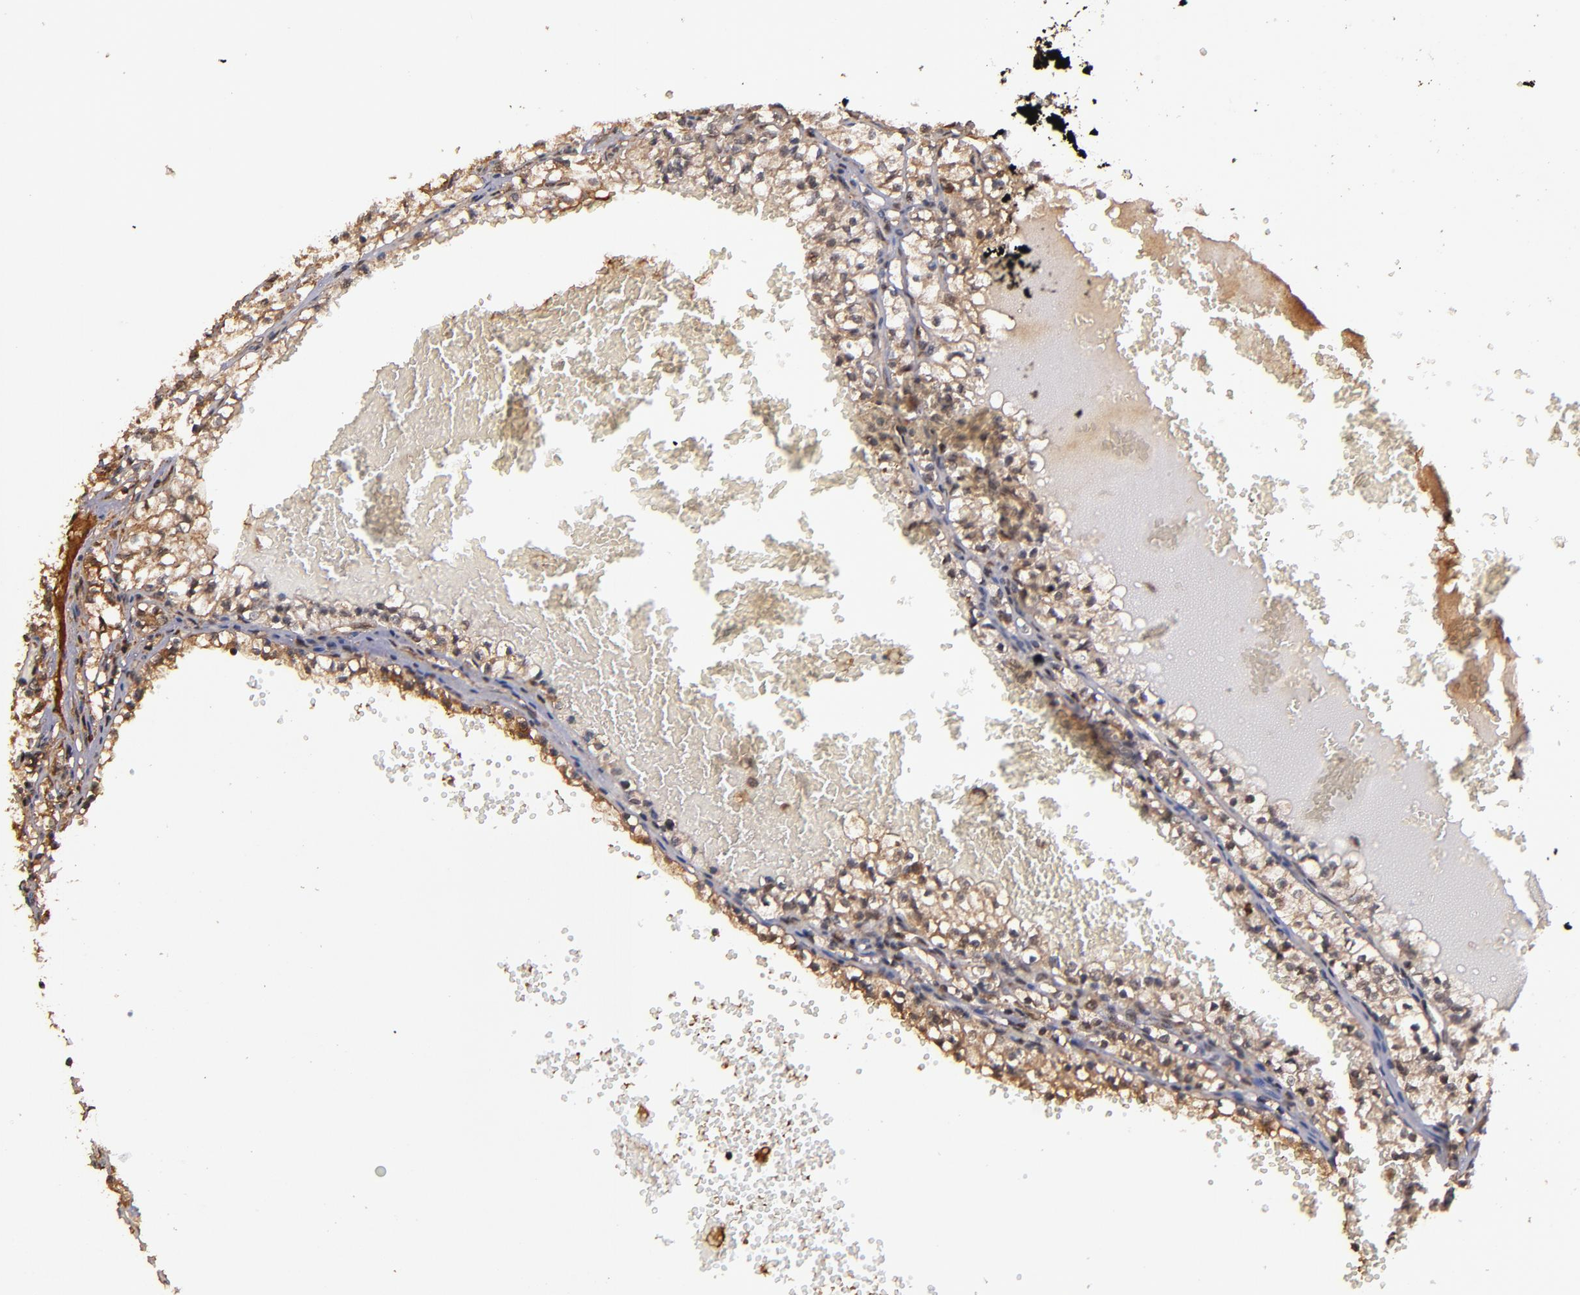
{"staining": {"intensity": "moderate", "quantity": ">75%", "location": "cytoplasmic/membranous"}, "tissue": "renal cancer", "cell_type": "Tumor cells", "image_type": "cancer", "snomed": [{"axis": "morphology", "description": "Adenocarcinoma, NOS"}, {"axis": "topography", "description": "Kidney"}], "caption": "Renal cancer (adenocarcinoma) tissue demonstrates moderate cytoplasmic/membranous expression in approximately >75% of tumor cells, visualized by immunohistochemistry.", "gene": "RIOK3", "patient": {"sex": "male", "age": 61}}